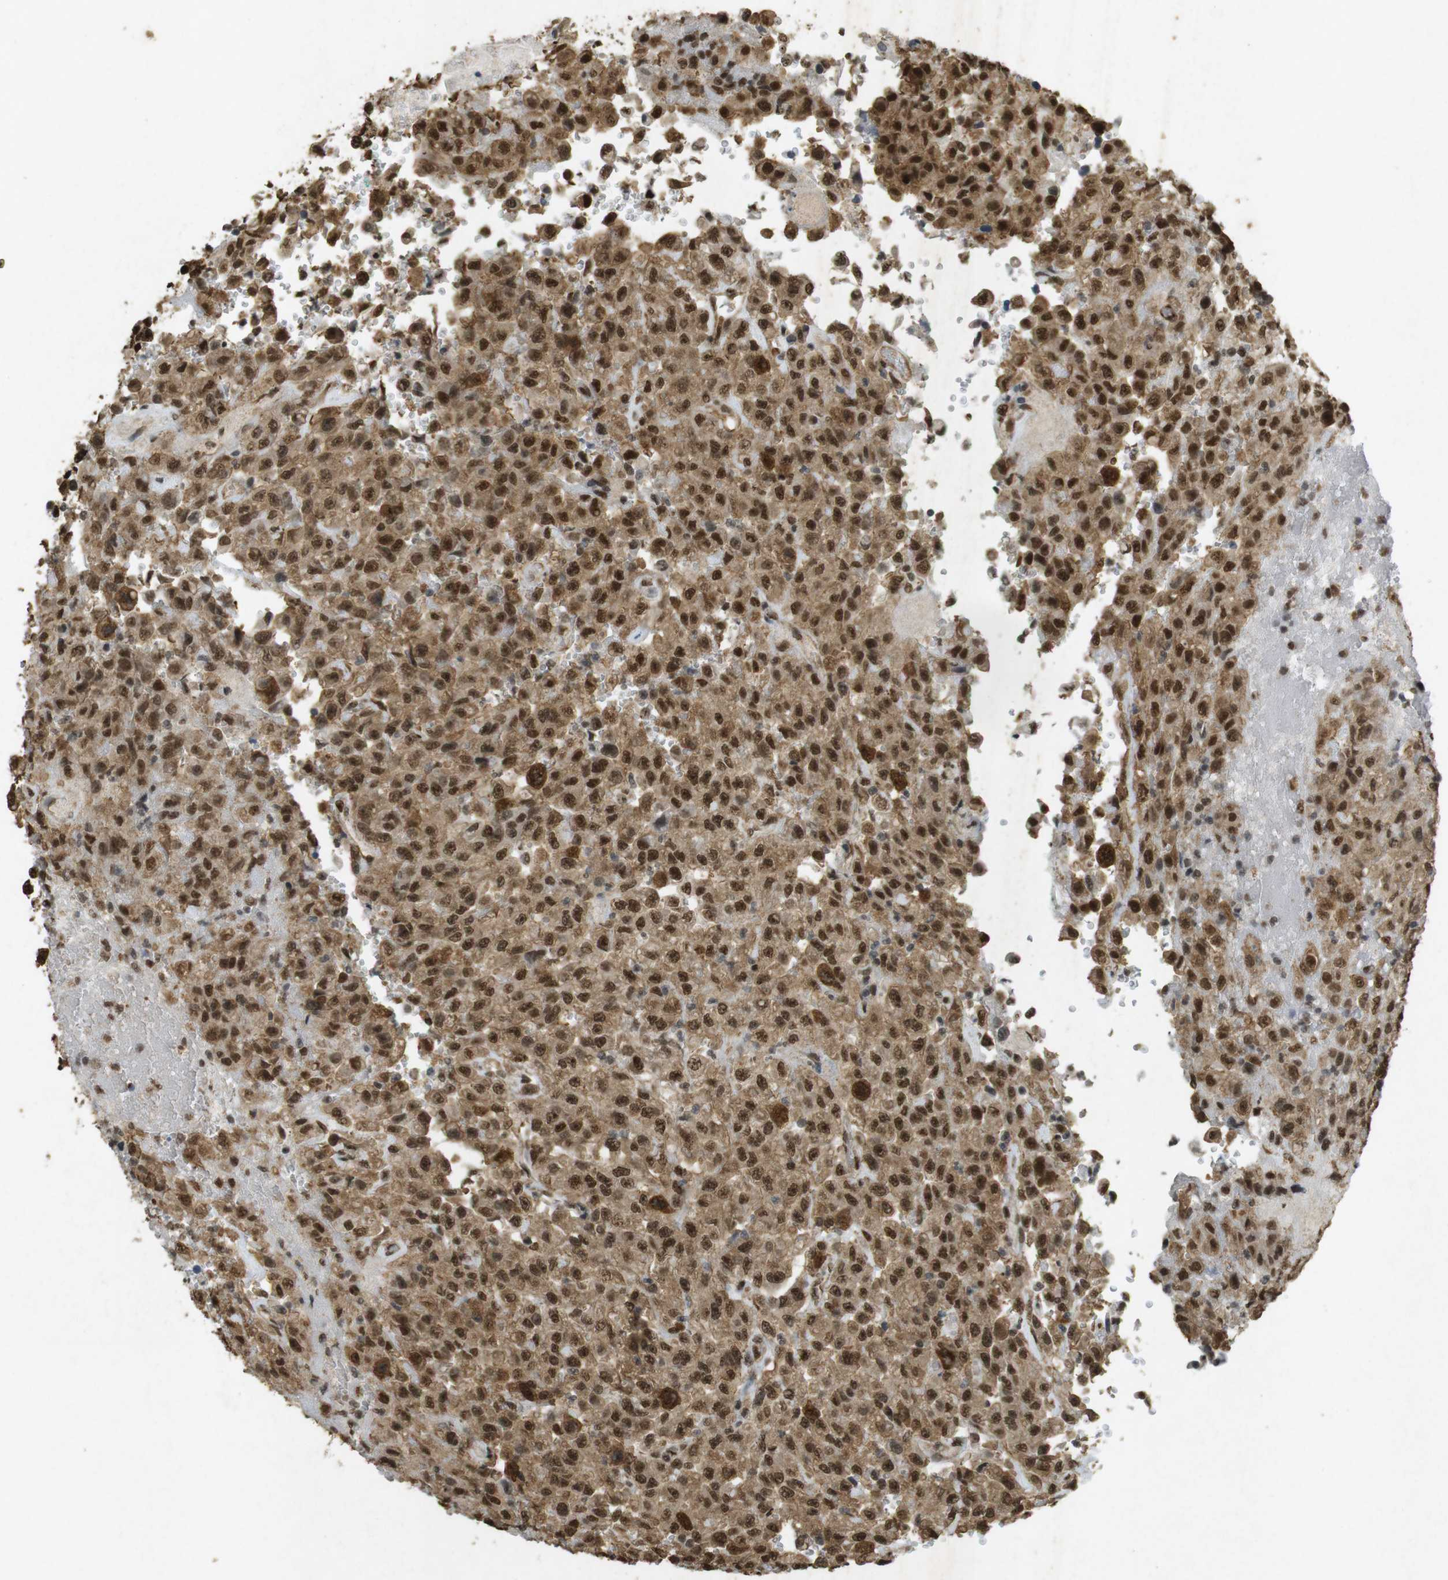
{"staining": {"intensity": "strong", "quantity": ">75%", "location": "cytoplasmic/membranous,nuclear"}, "tissue": "urothelial cancer", "cell_type": "Tumor cells", "image_type": "cancer", "snomed": [{"axis": "morphology", "description": "Urothelial carcinoma, High grade"}, {"axis": "topography", "description": "Urinary bladder"}], "caption": "A micrograph of urothelial carcinoma (high-grade) stained for a protein shows strong cytoplasmic/membranous and nuclear brown staining in tumor cells.", "gene": "GATA4", "patient": {"sex": "male", "age": 46}}